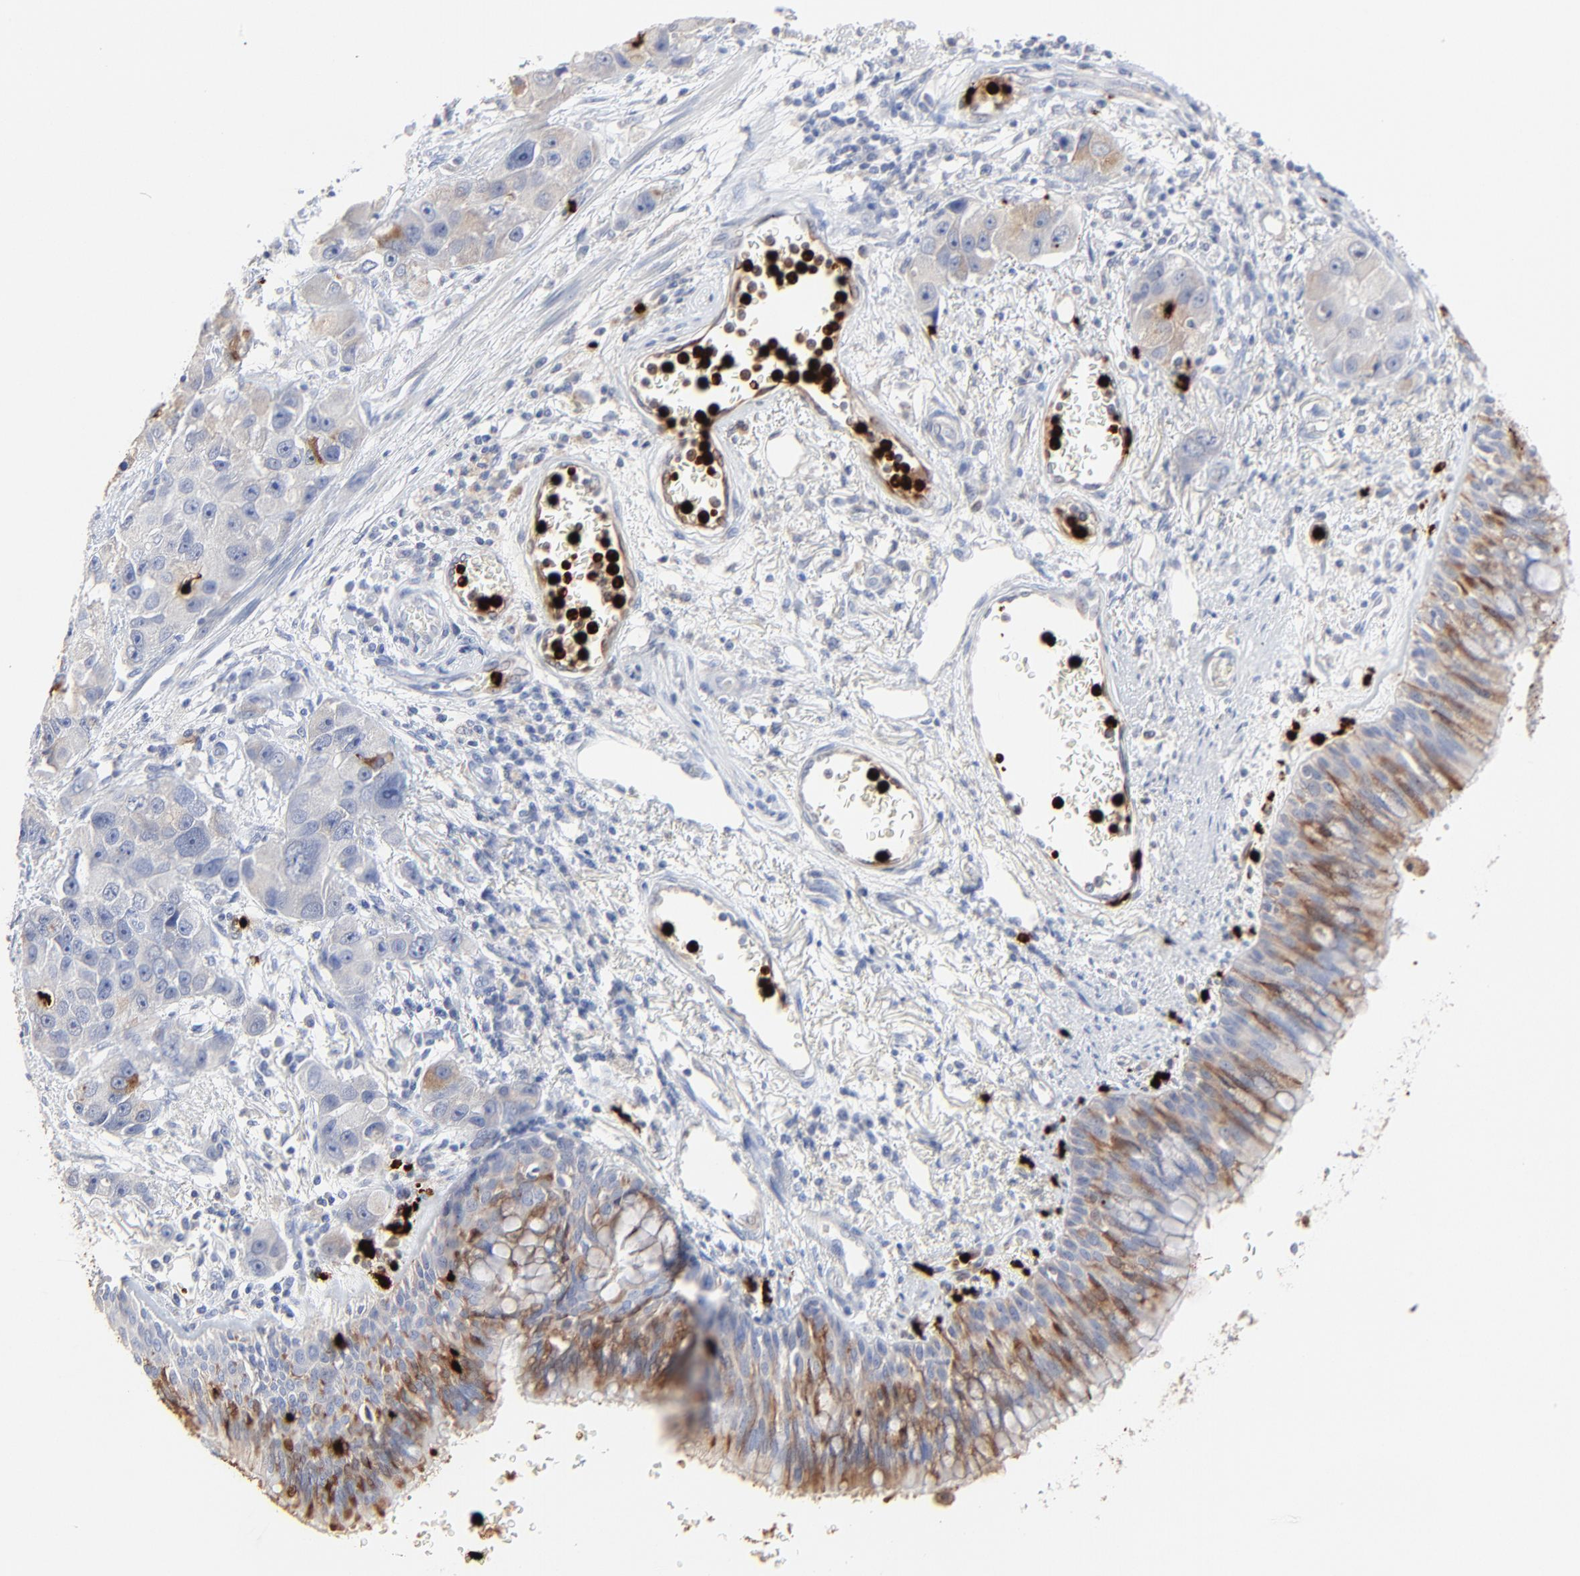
{"staining": {"intensity": "strong", "quantity": "25%-75%", "location": "cytoplasmic/membranous"}, "tissue": "bronchus", "cell_type": "Respiratory epithelial cells", "image_type": "normal", "snomed": [{"axis": "morphology", "description": "Normal tissue, NOS"}, {"axis": "morphology", "description": "Adenocarcinoma, NOS"}, {"axis": "morphology", "description": "Adenocarcinoma, metastatic, NOS"}, {"axis": "topography", "description": "Lymph node"}, {"axis": "topography", "description": "Bronchus"}, {"axis": "topography", "description": "Lung"}], "caption": "This photomicrograph exhibits IHC staining of normal bronchus, with high strong cytoplasmic/membranous staining in about 25%-75% of respiratory epithelial cells.", "gene": "LCN2", "patient": {"sex": "female", "age": 54}}